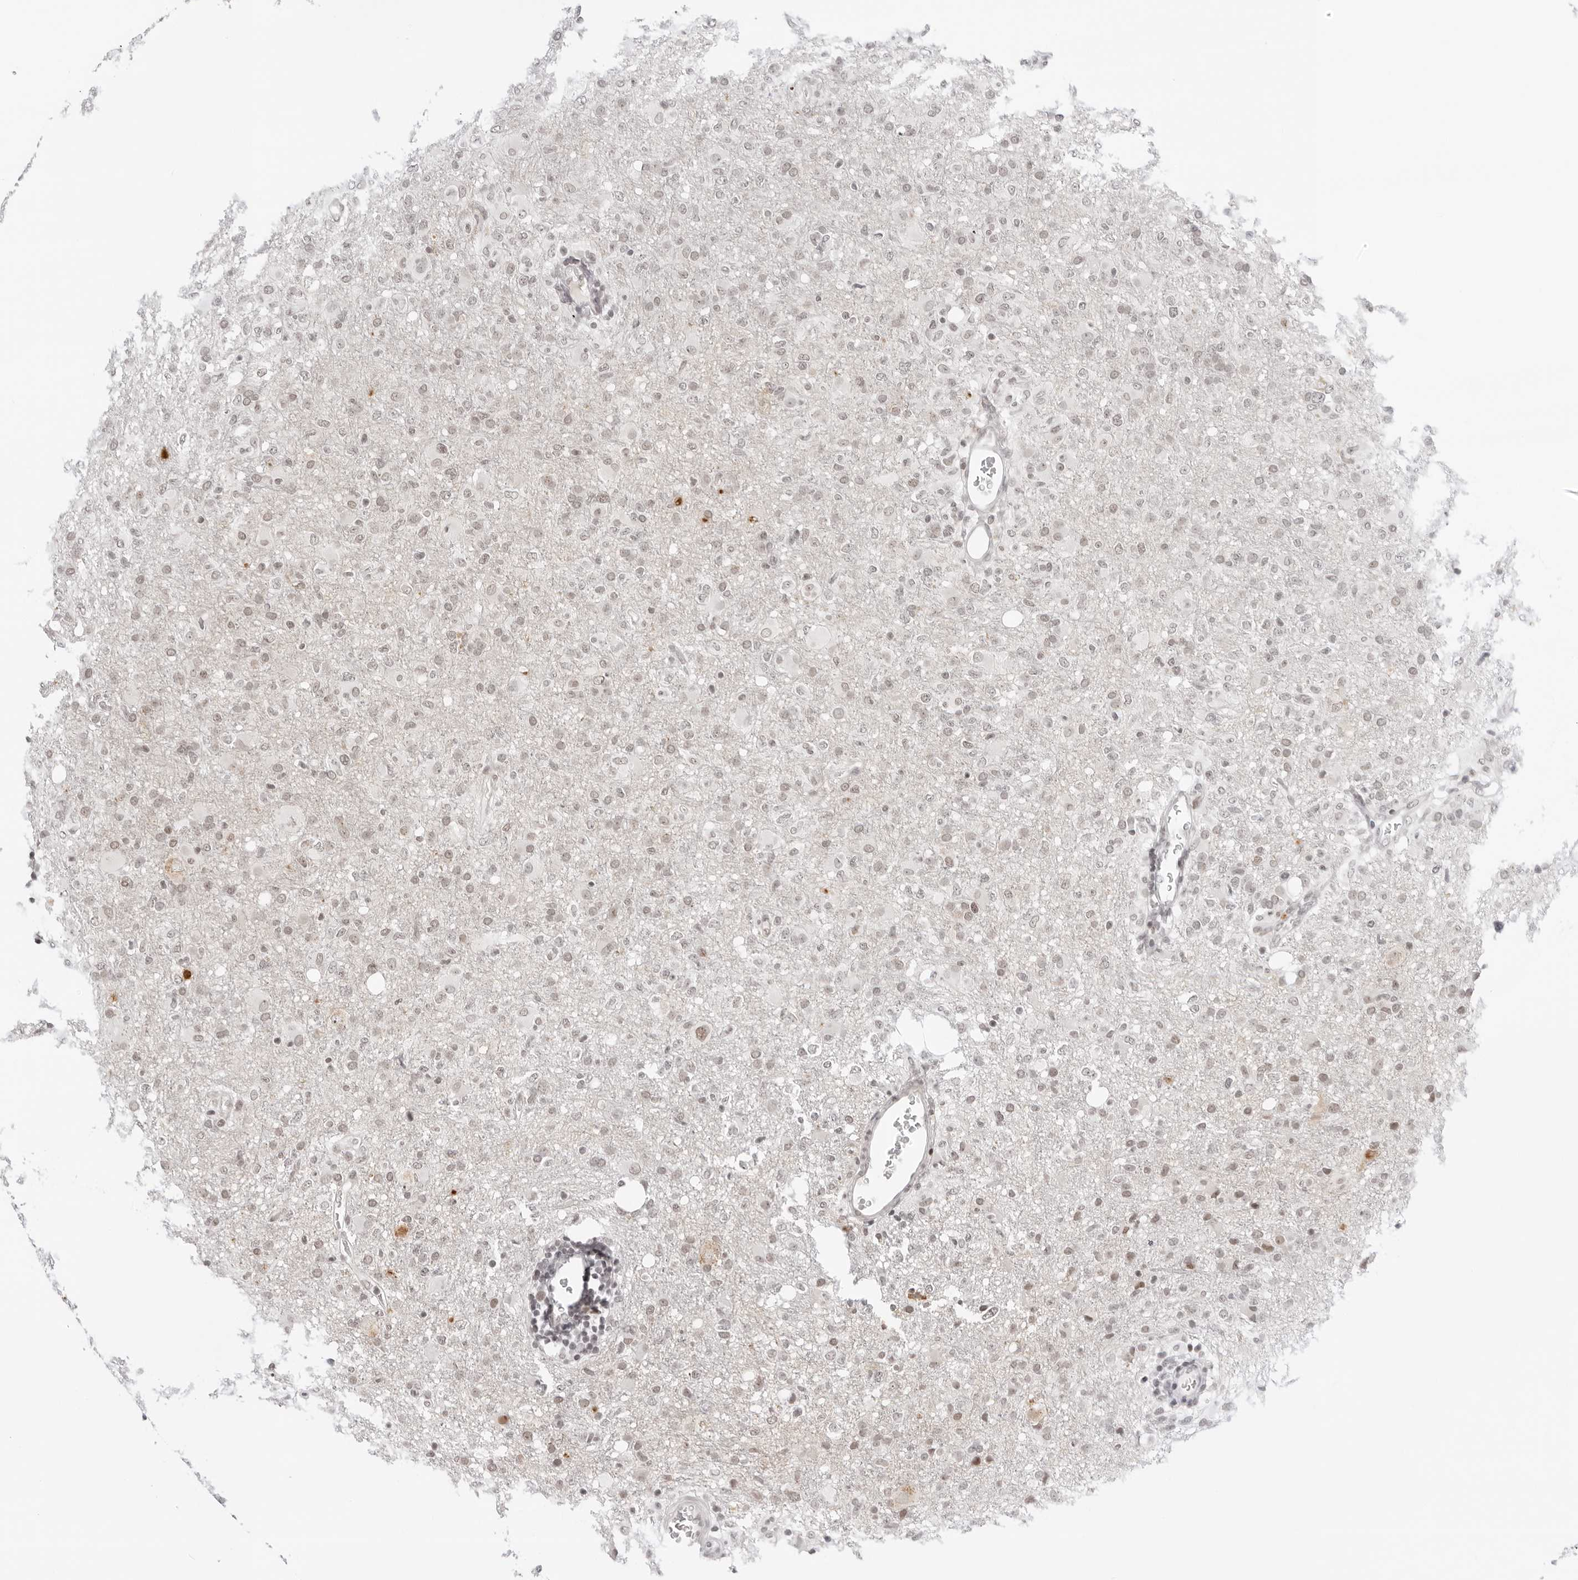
{"staining": {"intensity": "negative", "quantity": "none", "location": "none"}, "tissue": "glioma", "cell_type": "Tumor cells", "image_type": "cancer", "snomed": [{"axis": "morphology", "description": "Glioma, malignant, High grade"}, {"axis": "topography", "description": "Brain"}], "caption": "This is an immunohistochemistry micrograph of human glioma. There is no expression in tumor cells.", "gene": "MSH6", "patient": {"sex": "female", "age": 57}}